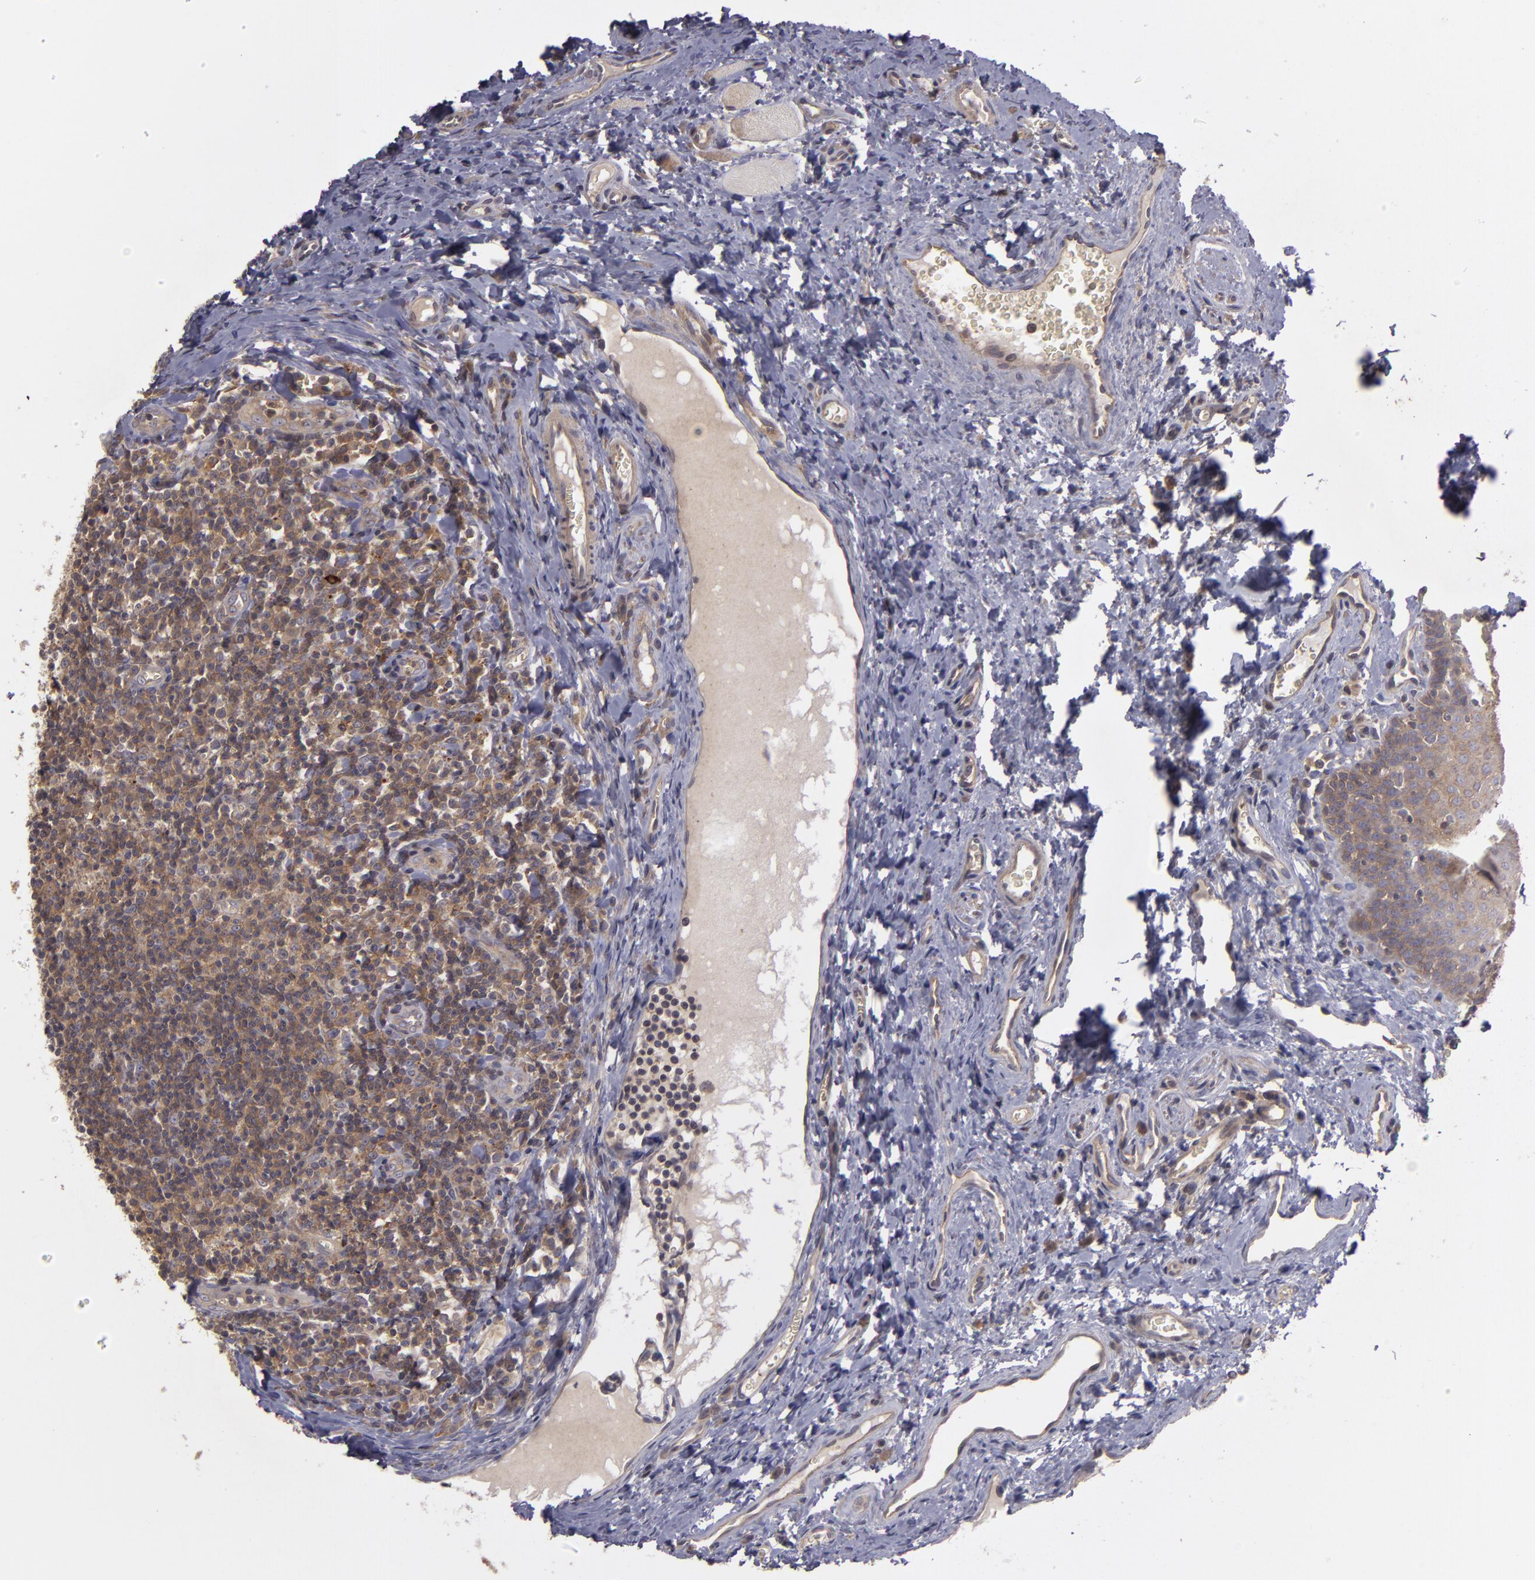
{"staining": {"intensity": "moderate", "quantity": "25%-75%", "location": "cytoplasmic/membranous"}, "tissue": "oral mucosa", "cell_type": "Squamous epithelial cells", "image_type": "normal", "snomed": [{"axis": "morphology", "description": "Normal tissue, NOS"}, {"axis": "topography", "description": "Oral tissue"}], "caption": "Immunohistochemical staining of benign human oral mucosa shows moderate cytoplasmic/membranous protein expression in approximately 25%-75% of squamous epithelial cells.", "gene": "HRAS", "patient": {"sex": "male", "age": 20}}